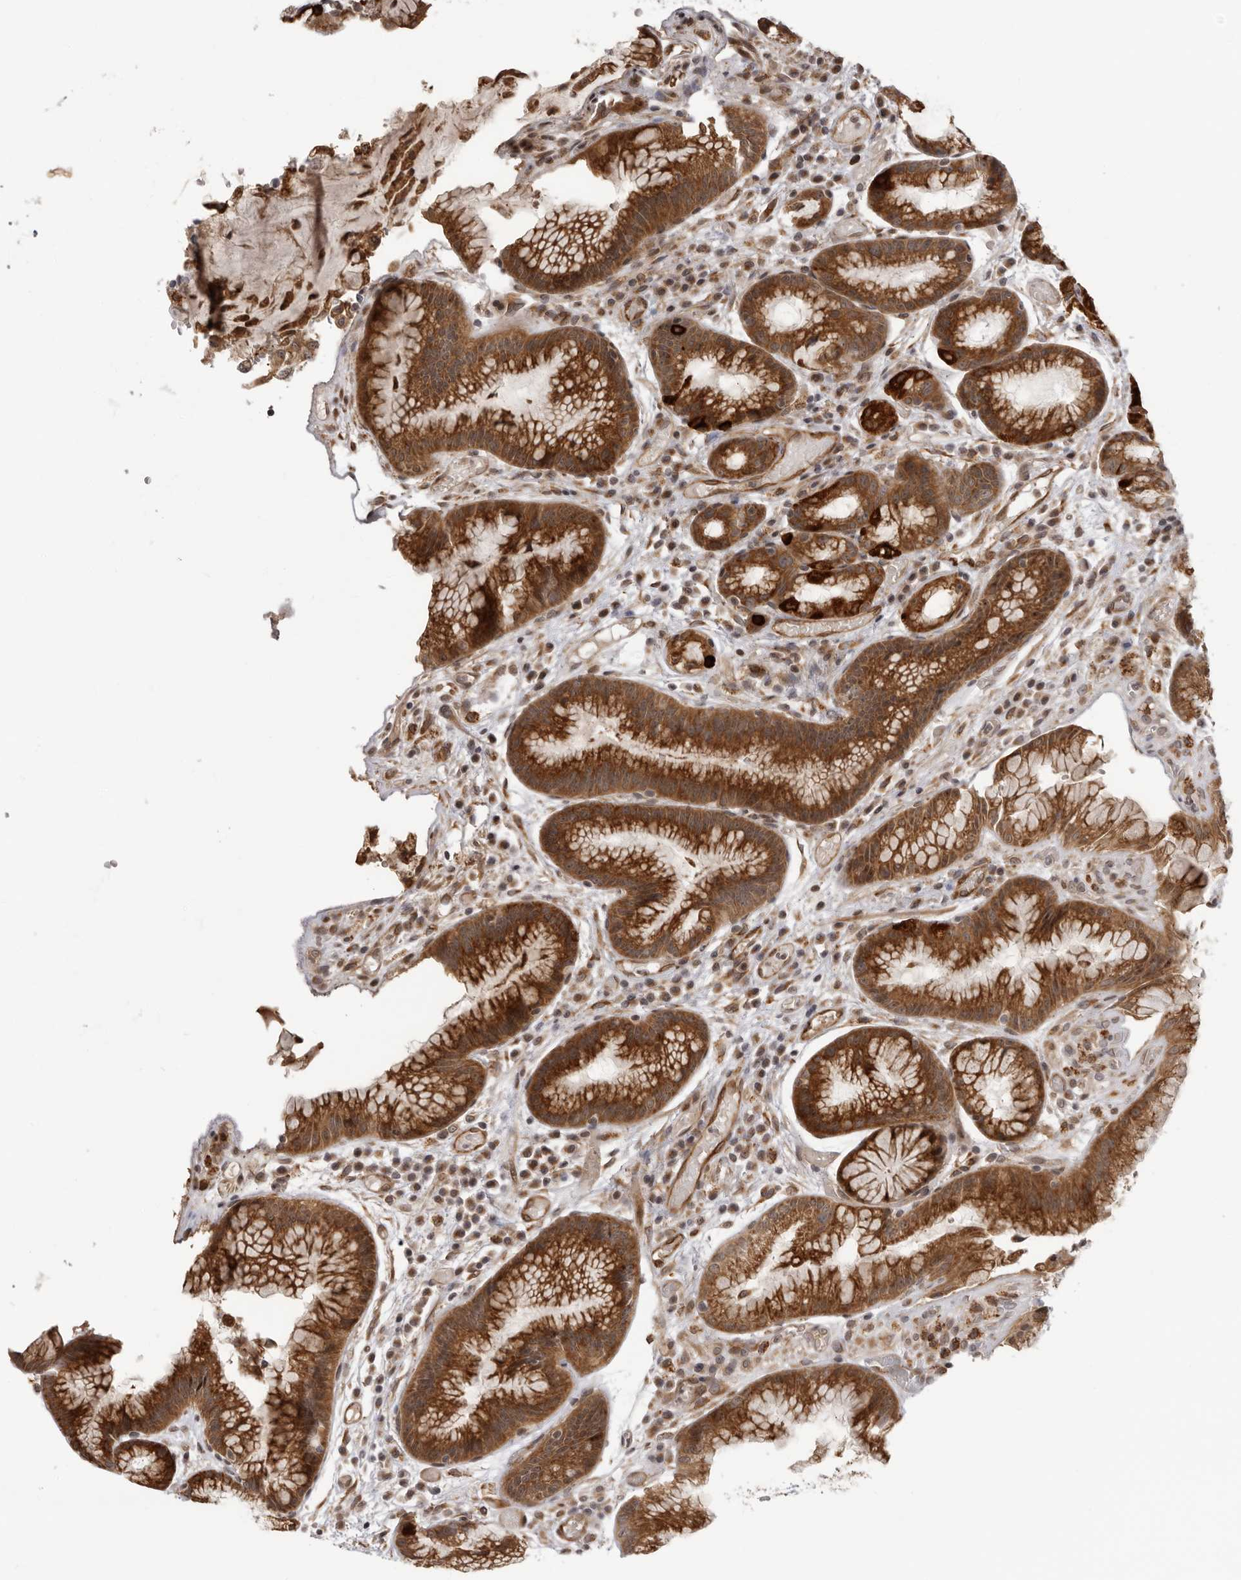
{"staining": {"intensity": "strong", "quantity": ">75%", "location": "cytoplasmic/membranous"}, "tissue": "stomach", "cell_type": "Glandular cells", "image_type": "normal", "snomed": [{"axis": "morphology", "description": "Normal tissue, NOS"}, {"axis": "topography", "description": "Stomach, upper"}], "caption": "Immunohistochemical staining of benign human stomach exhibits high levels of strong cytoplasmic/membranous positivity in about >75% of glandular cells.", "gene": "DNAH14", "patient": {"sex": "male", "age": 72}}